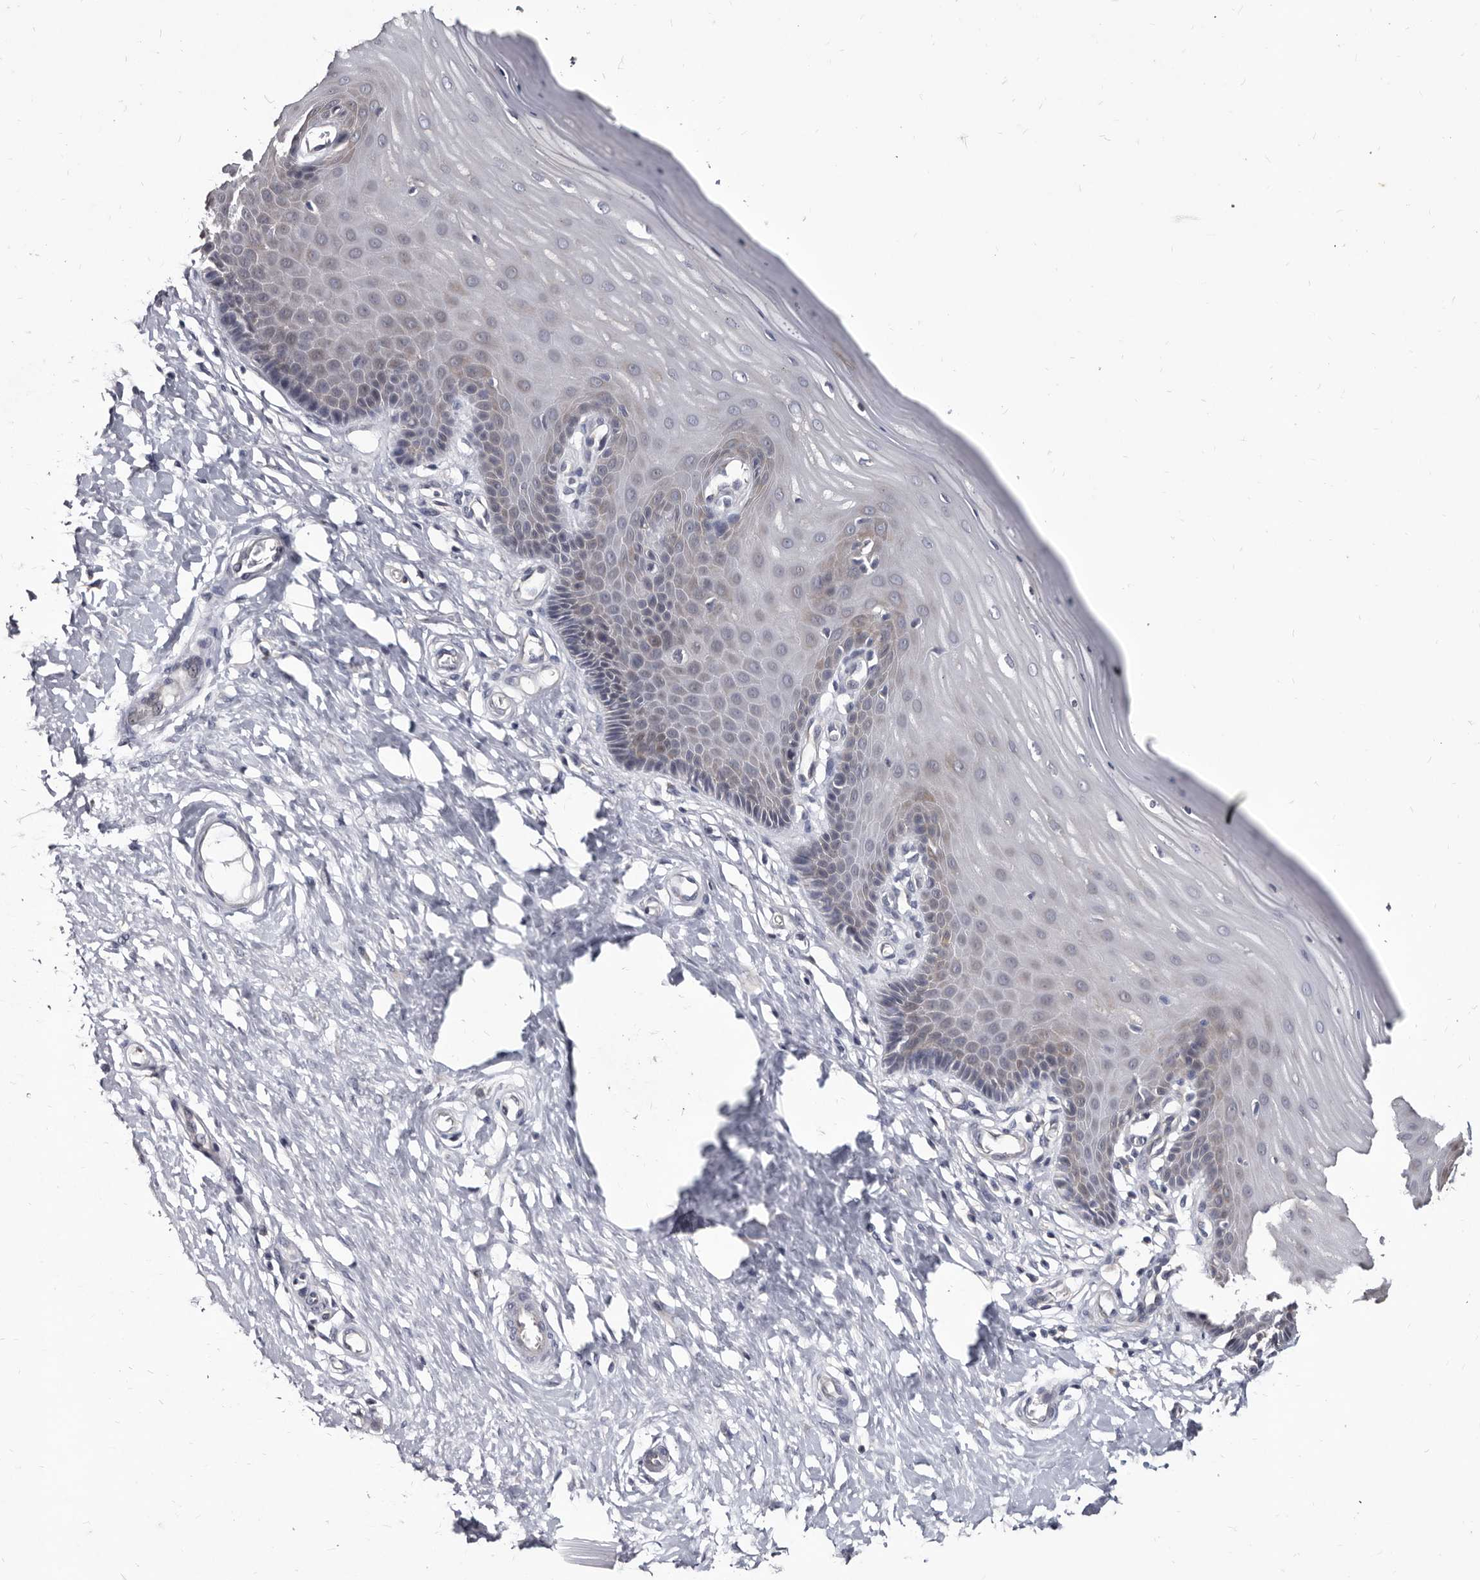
{"staining": {"intensity": "negative", "quantity": "none", "location": "none"}, "tissue": "cervix", "cell_type": "Glandular cells", "image_type": "normal", "snomed": [{"axis": "morphology", "description": "Normal tissue, NOS"}, {"axis": "topography", "description": "Cervix"}], "caption": "Photomicrograph shows no protein staining in glandular cells of normal cervix.", "gene": "ABCF2", "patient": {"sex": "female", "age": 55}}